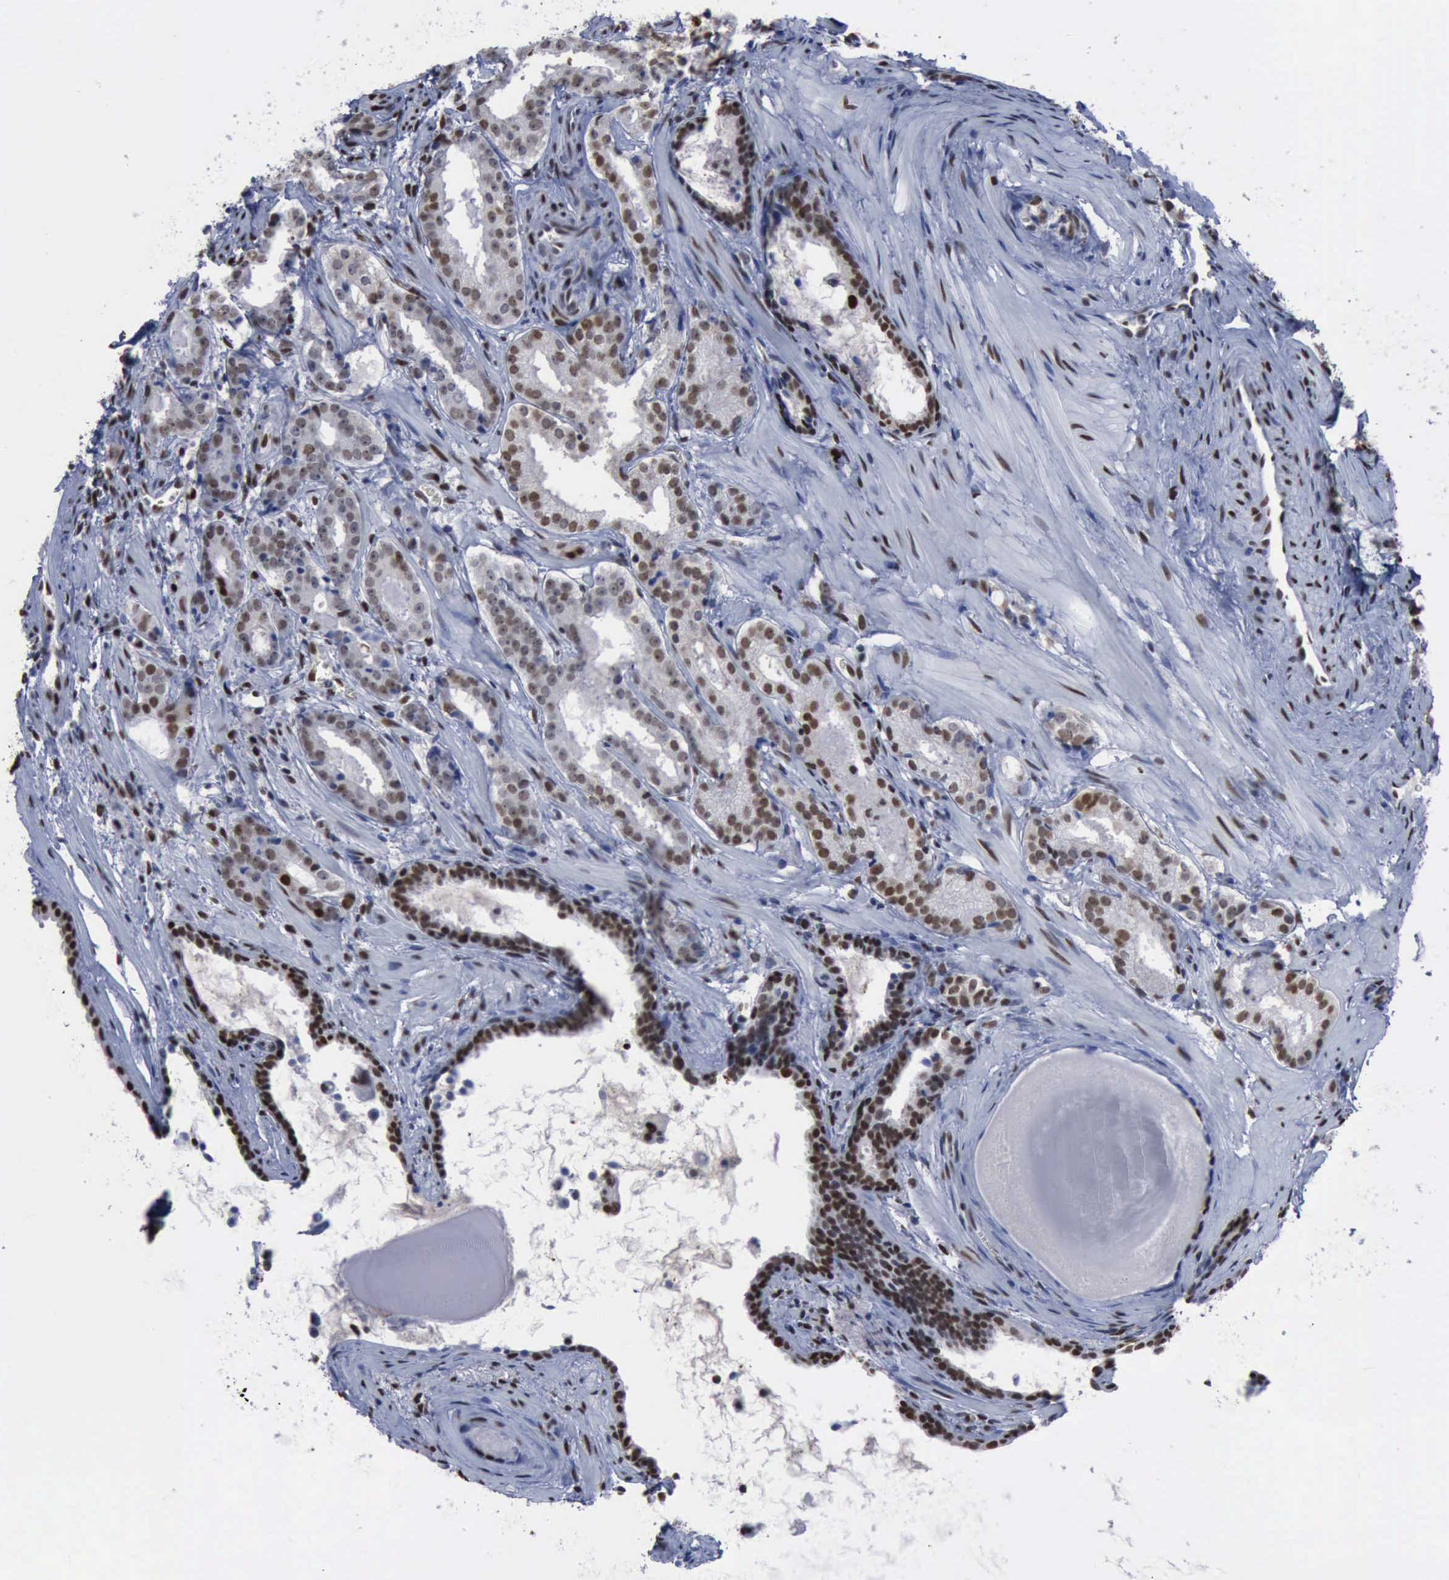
{"staining": {"intensity": "strong", "quantity": ">75%", "location": "nuclear"}, "tissue": "prostate cancer", "cell_type": "Tumor cells", "image_type": "cancer", "snomed": [{"axis": "morphology", "description": "Adenocarcinoma, Medium grade"}, {"axis": "topography", "description": "Prostate"}], "caption": "Immunohistochemistry (IHC) photomicrograph of neoplastic tissue: human medium-grade adenocarcinoma (prostate) stained using immunohistochemistry reveals high levels of strong protein expression localized specifically in the nuclear of tumor cells, appearing as a nuclear brown color.", "gene": "PCNA", "patient": {"sex": "male", "age": 64}}